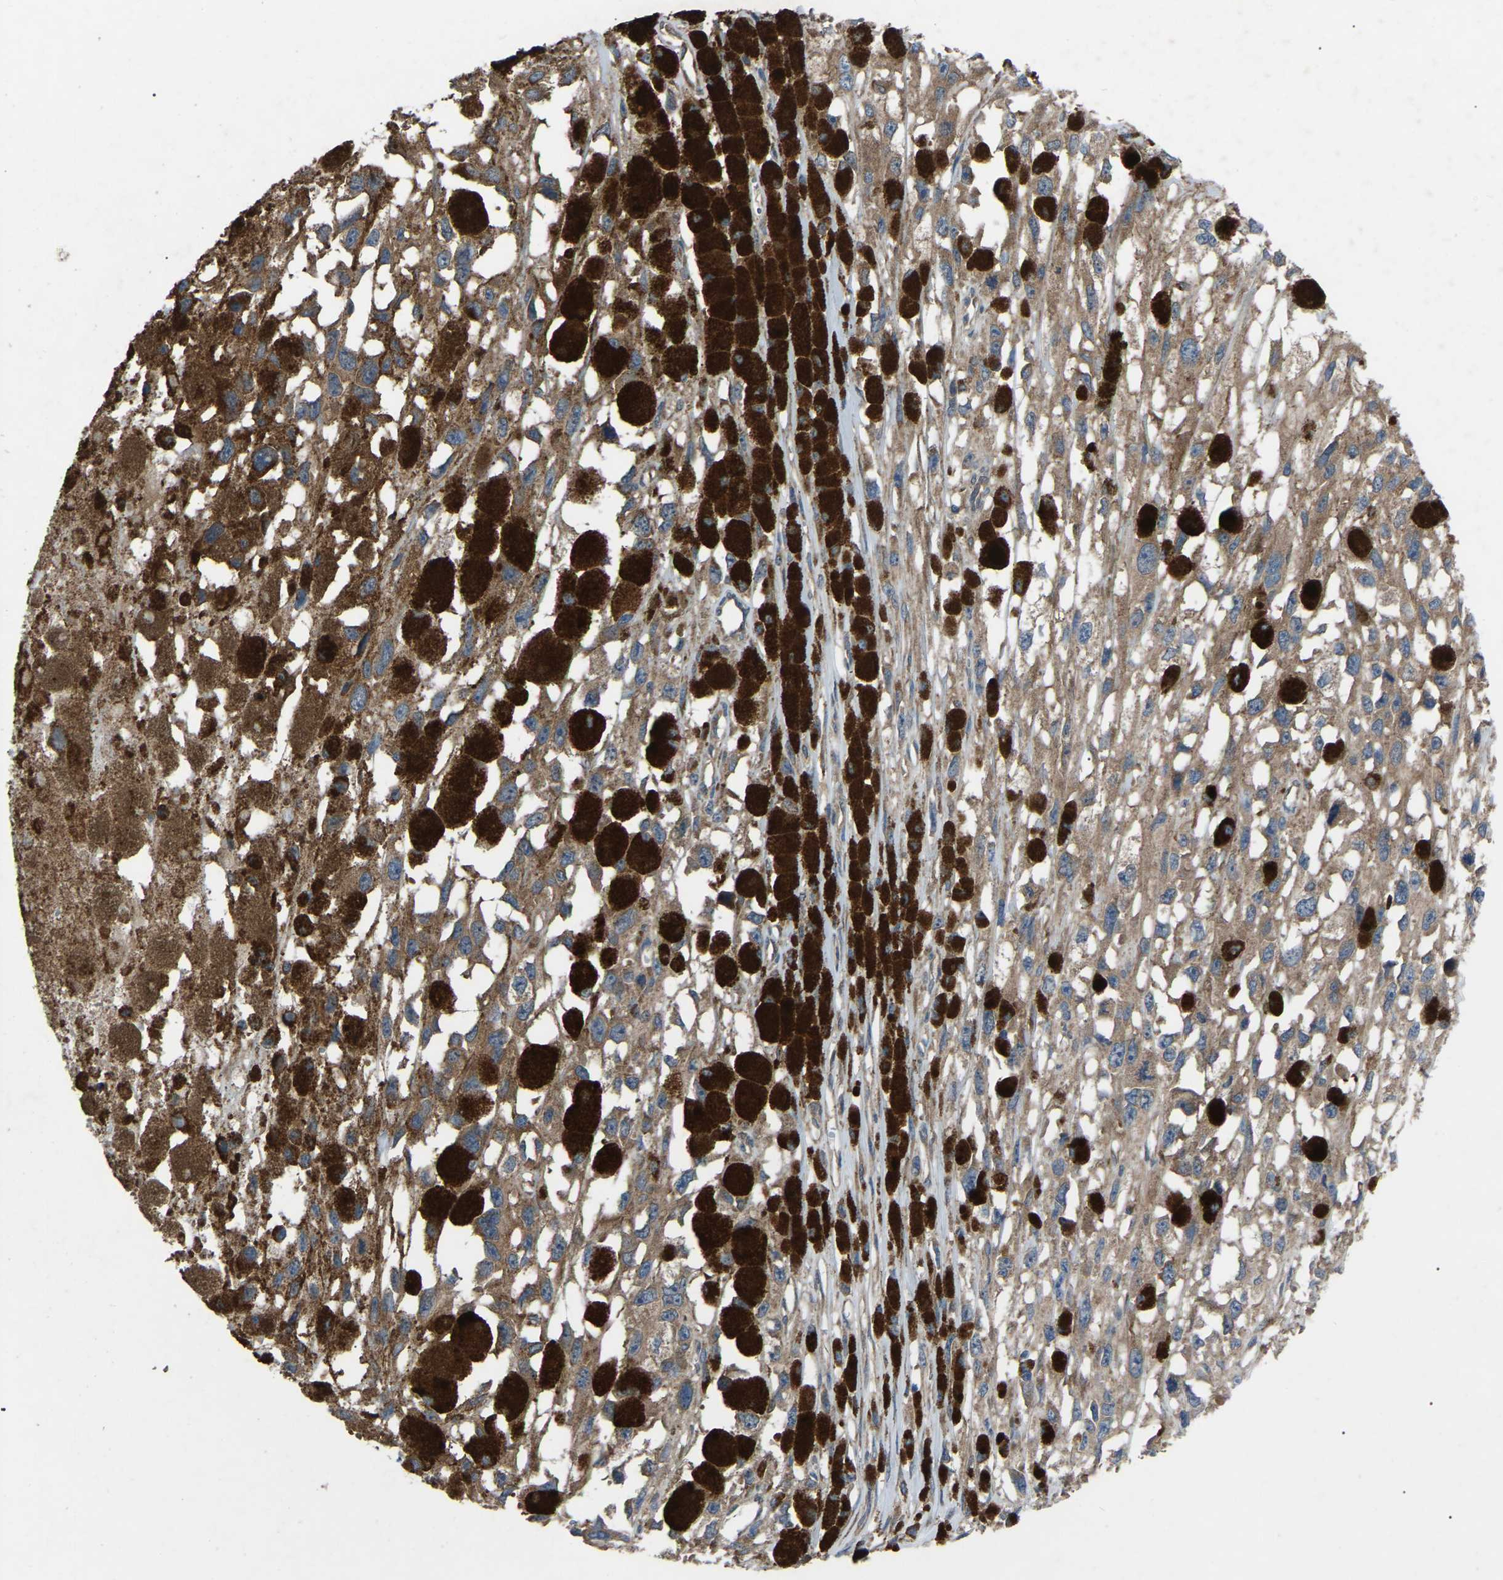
{"staining": {"intensity": "moderate", "quantity": ">75%", "location": "cytoplasmic/membranous"}, "tissue": "melanoma", "cell_type": "Tumor cells", "image_type": "cancer", "snomed": [{"axis": "morphology", "description": "Malignant melanoma, Metastatic site"}, {"axis": "topography", "description": "Lymph node"}], "caption": "Protein staining shows moderate cytoplasmic/membranous positivity in about >75% of tumor cells in melanoma. Nuclei are stained in blue.", "gene": "AIMP1", "patient": {"sex": "male", "age": 59}}